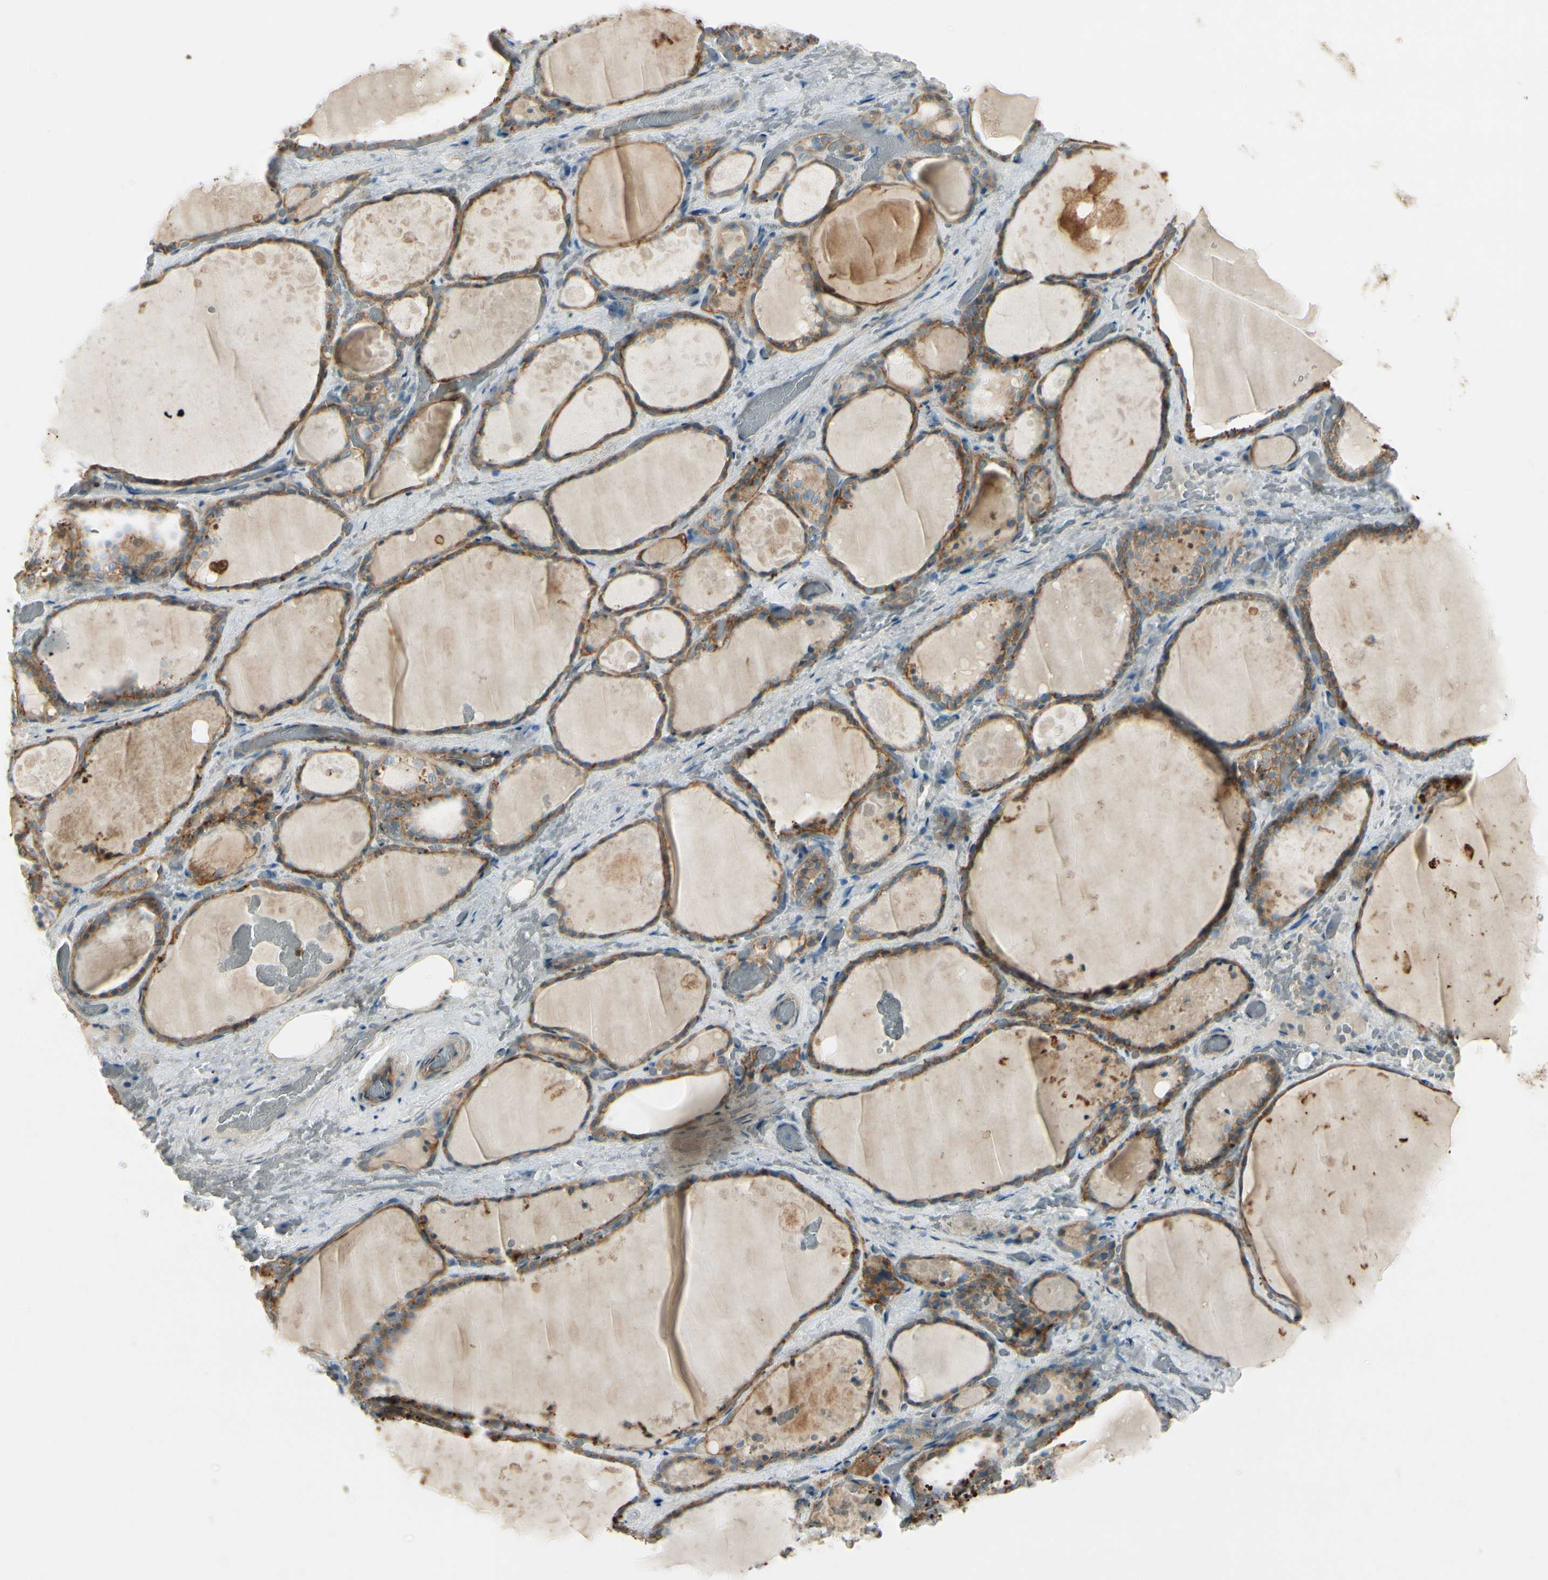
{"staining": {"intensity": "moderate", "quantity": ">75%", "location": "cytoplasmic/membranous"}, "tissue": "thyroid gland", "cell_type": "Glandular cells", "image_type": "normal", "snomed": [{"axis": "morphology", "description": "Normal tissue, NOS"}, {"axis": "topography", "description": "Thyroid gland"}], "caption": "Immunohistochemical staining of unremarkable thyroid gland displays moderate cytoplasmic/membranous protein expression in approximately >75% of glandular cells.", "gene": "ITGA3", "patient": {"sex": "male", "age": 61}}